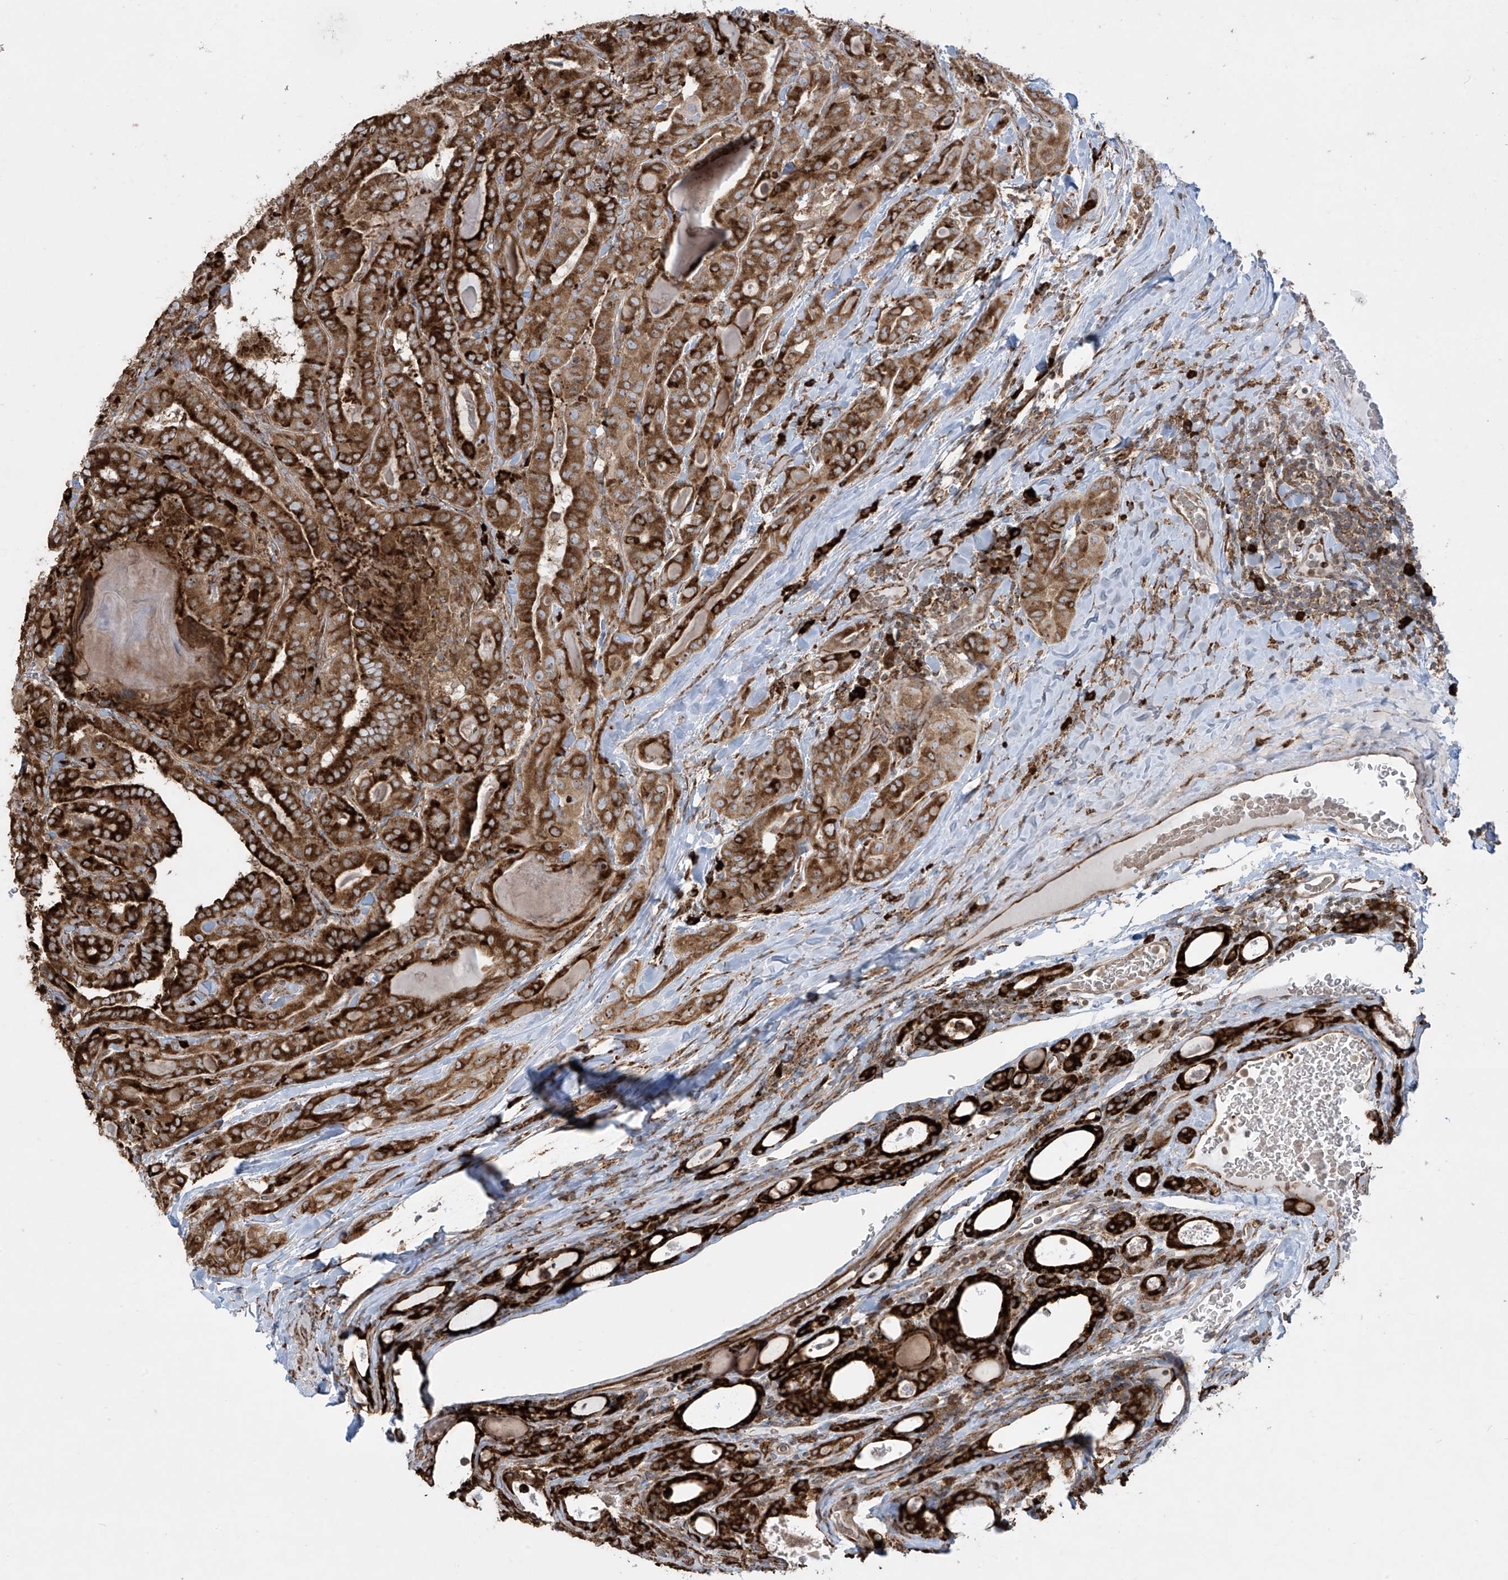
{"staining": {"intensity": "strong", "quantity": ">75%", "location": "cytoplasmic/membranous"}, "tissue": "thyroid cancer", "cell_type": "Tumor cells", "image_type": "cancer", "snomed": [{"axis": "morphology", "description": "Papillary adenocarcinoma, NOS"}, {"axis": "topography", "description": "Thyroid gland"}], "caption": "Immunohistochemical staining of human thyroid papillary adenocarcinoma displays strong cytoplasmic/membranous protein positivity in about >75% of tumor cells.", "gene": "MX1", "patient": {"sex": "female", "age": 72}}